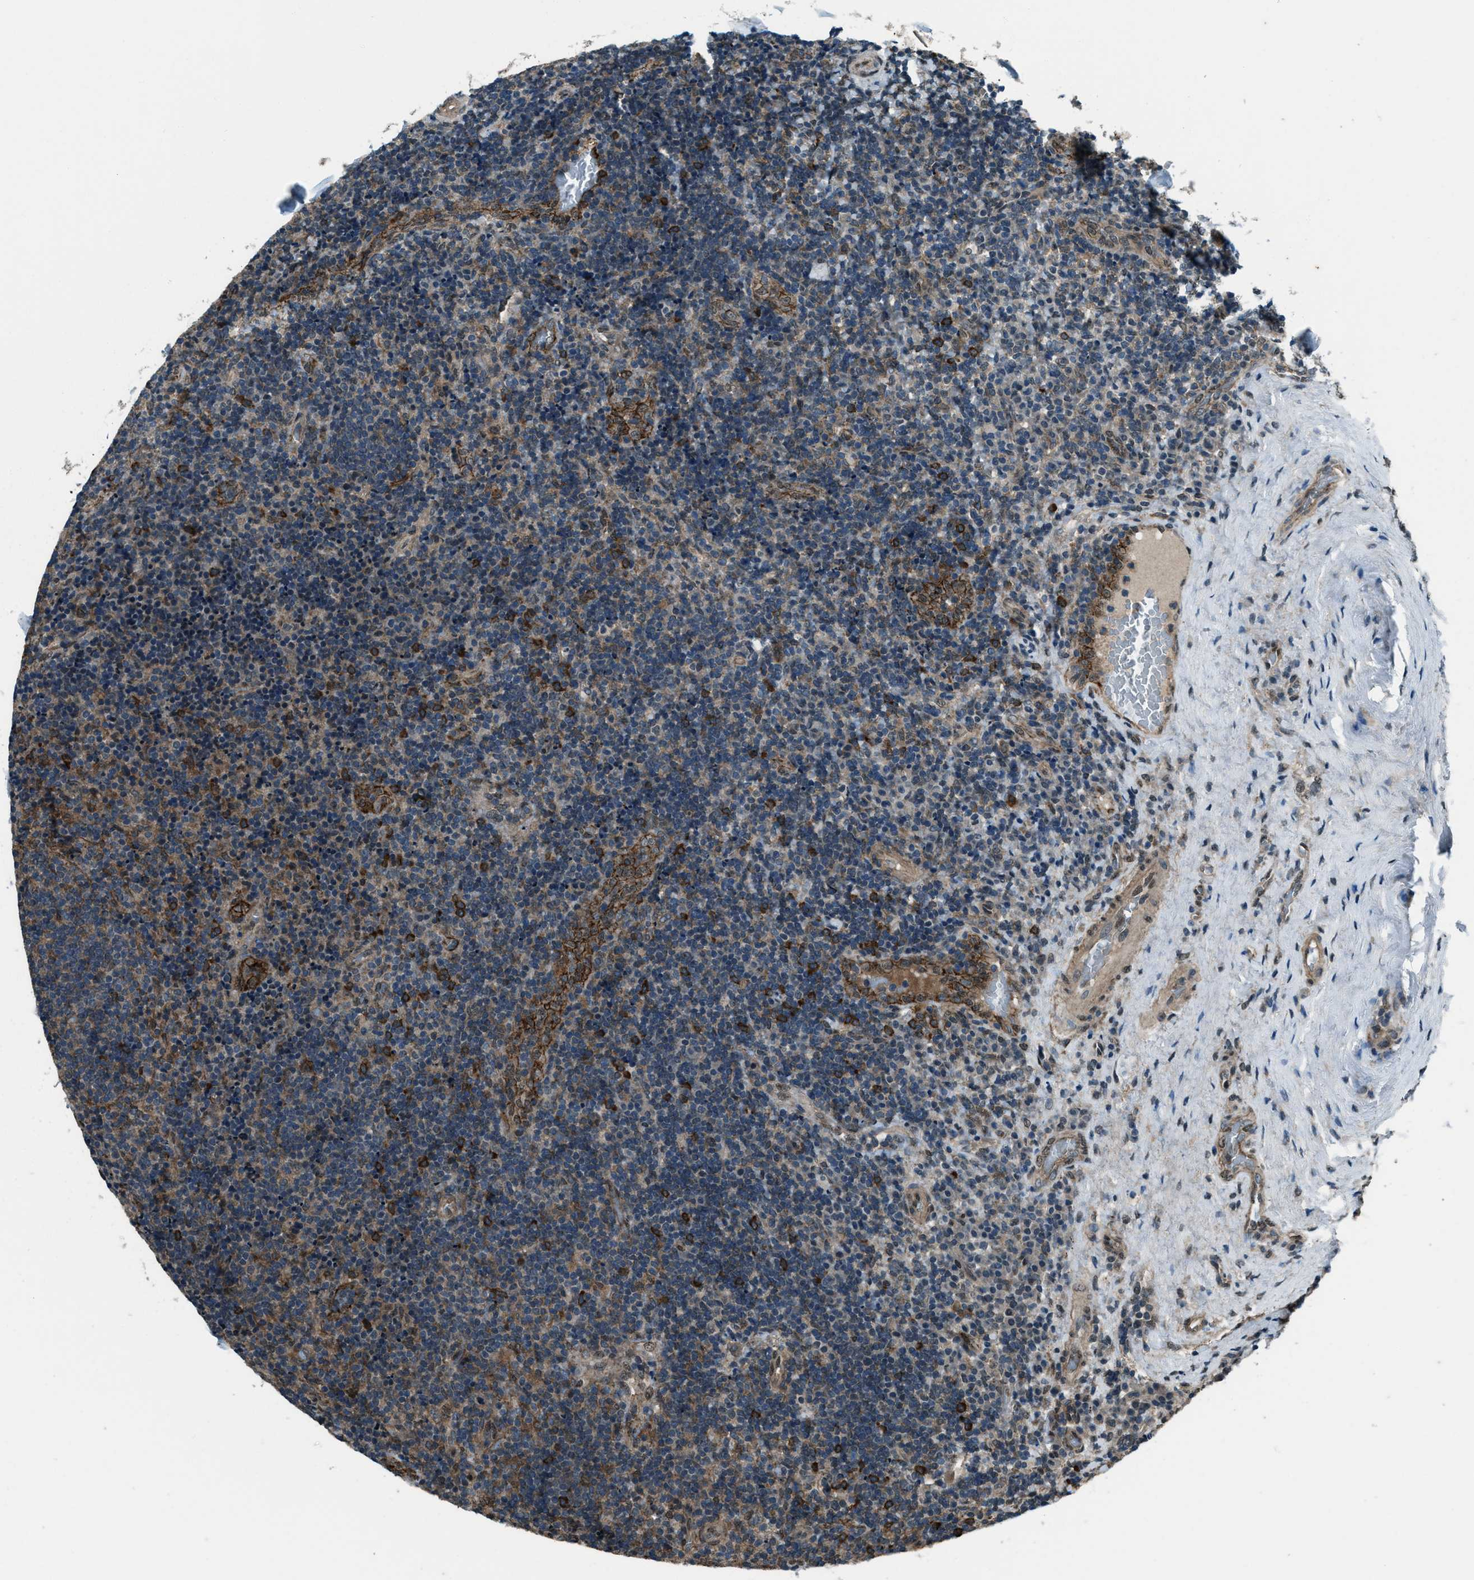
{"staining": {"intensity": "weak", "quantity": ">75%", "location": "cytoplasmic/membranous"}, "tissue": "lymphoma", "cell_type": "Tumor cells", "image_type": "cancer", "snomed": [{"axis": "morphology", "description": "Malignant lymphoma, non-Hodgkin's type, High grade"}, {"axis": "topography", "description": "Tonsil"}], "caption": "Weak cytoplasmic/membranous expression is seen in approximately >75% of tumor cells in high-grade malignant lymphoma, non-Hodgkin's type.", "gene": "SVIL", "patient": {"sex": "female", "age": 36}}